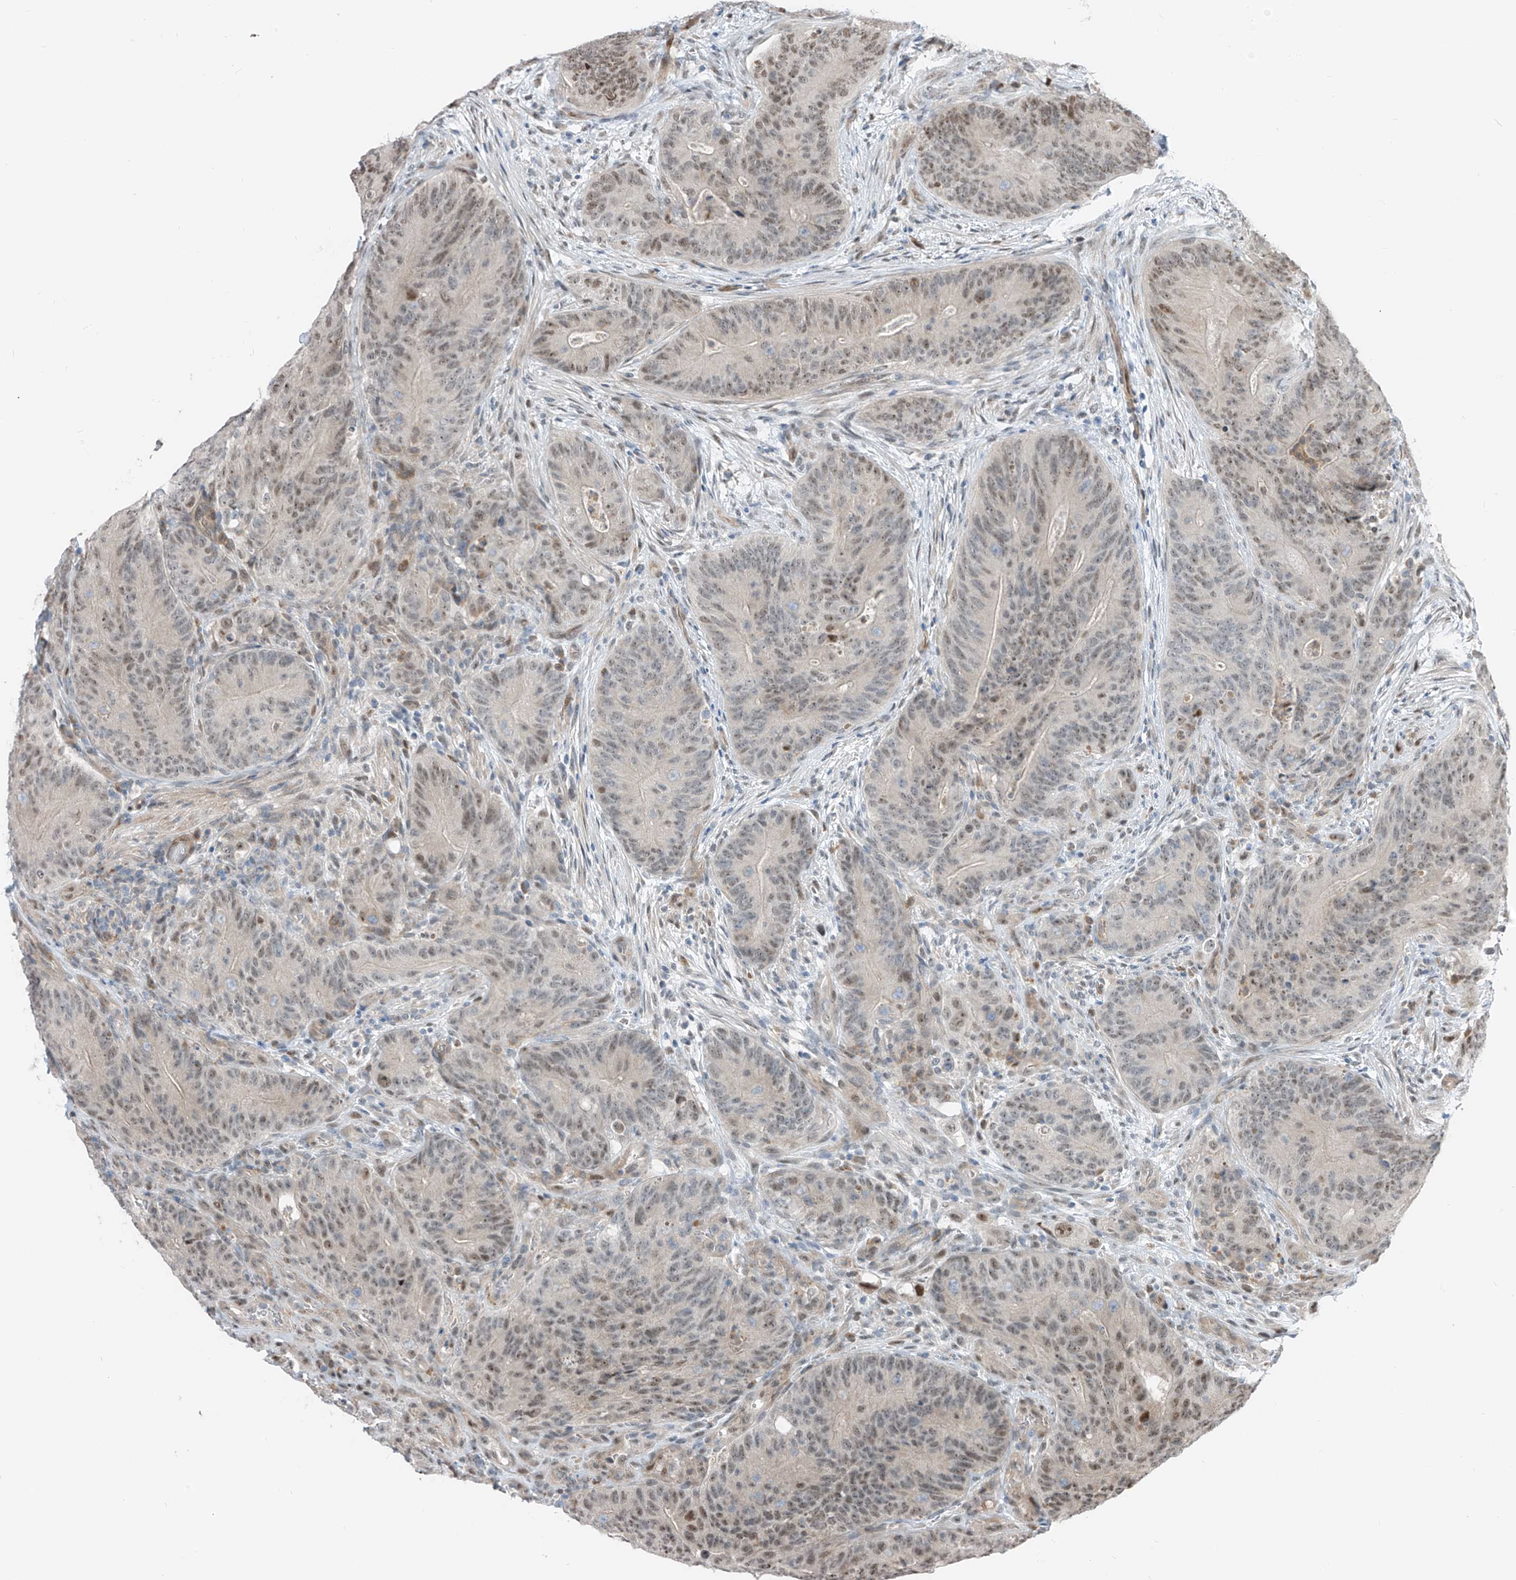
{"staining": {"intensity": "weak", "quantity": "25%-75%", "location": "nuclear"}, "tissue": "colorectal cancer", "cell_type": "Tumor cells", "image_type": "cancer", "snomed": [{"axis": "morphology", "description": "Normal tissue, NOS"}, {"axis": "topography", "description": "Colon"}], "caption": "High-power microscopy captured an immunohistochemistry (IHC) image of colorectal cancer, revealing weak nuclear staining in approximately 25%-75% of tumor cells.", "gene": "RBP7", "patient": {"sex": "female", "age": 82}}